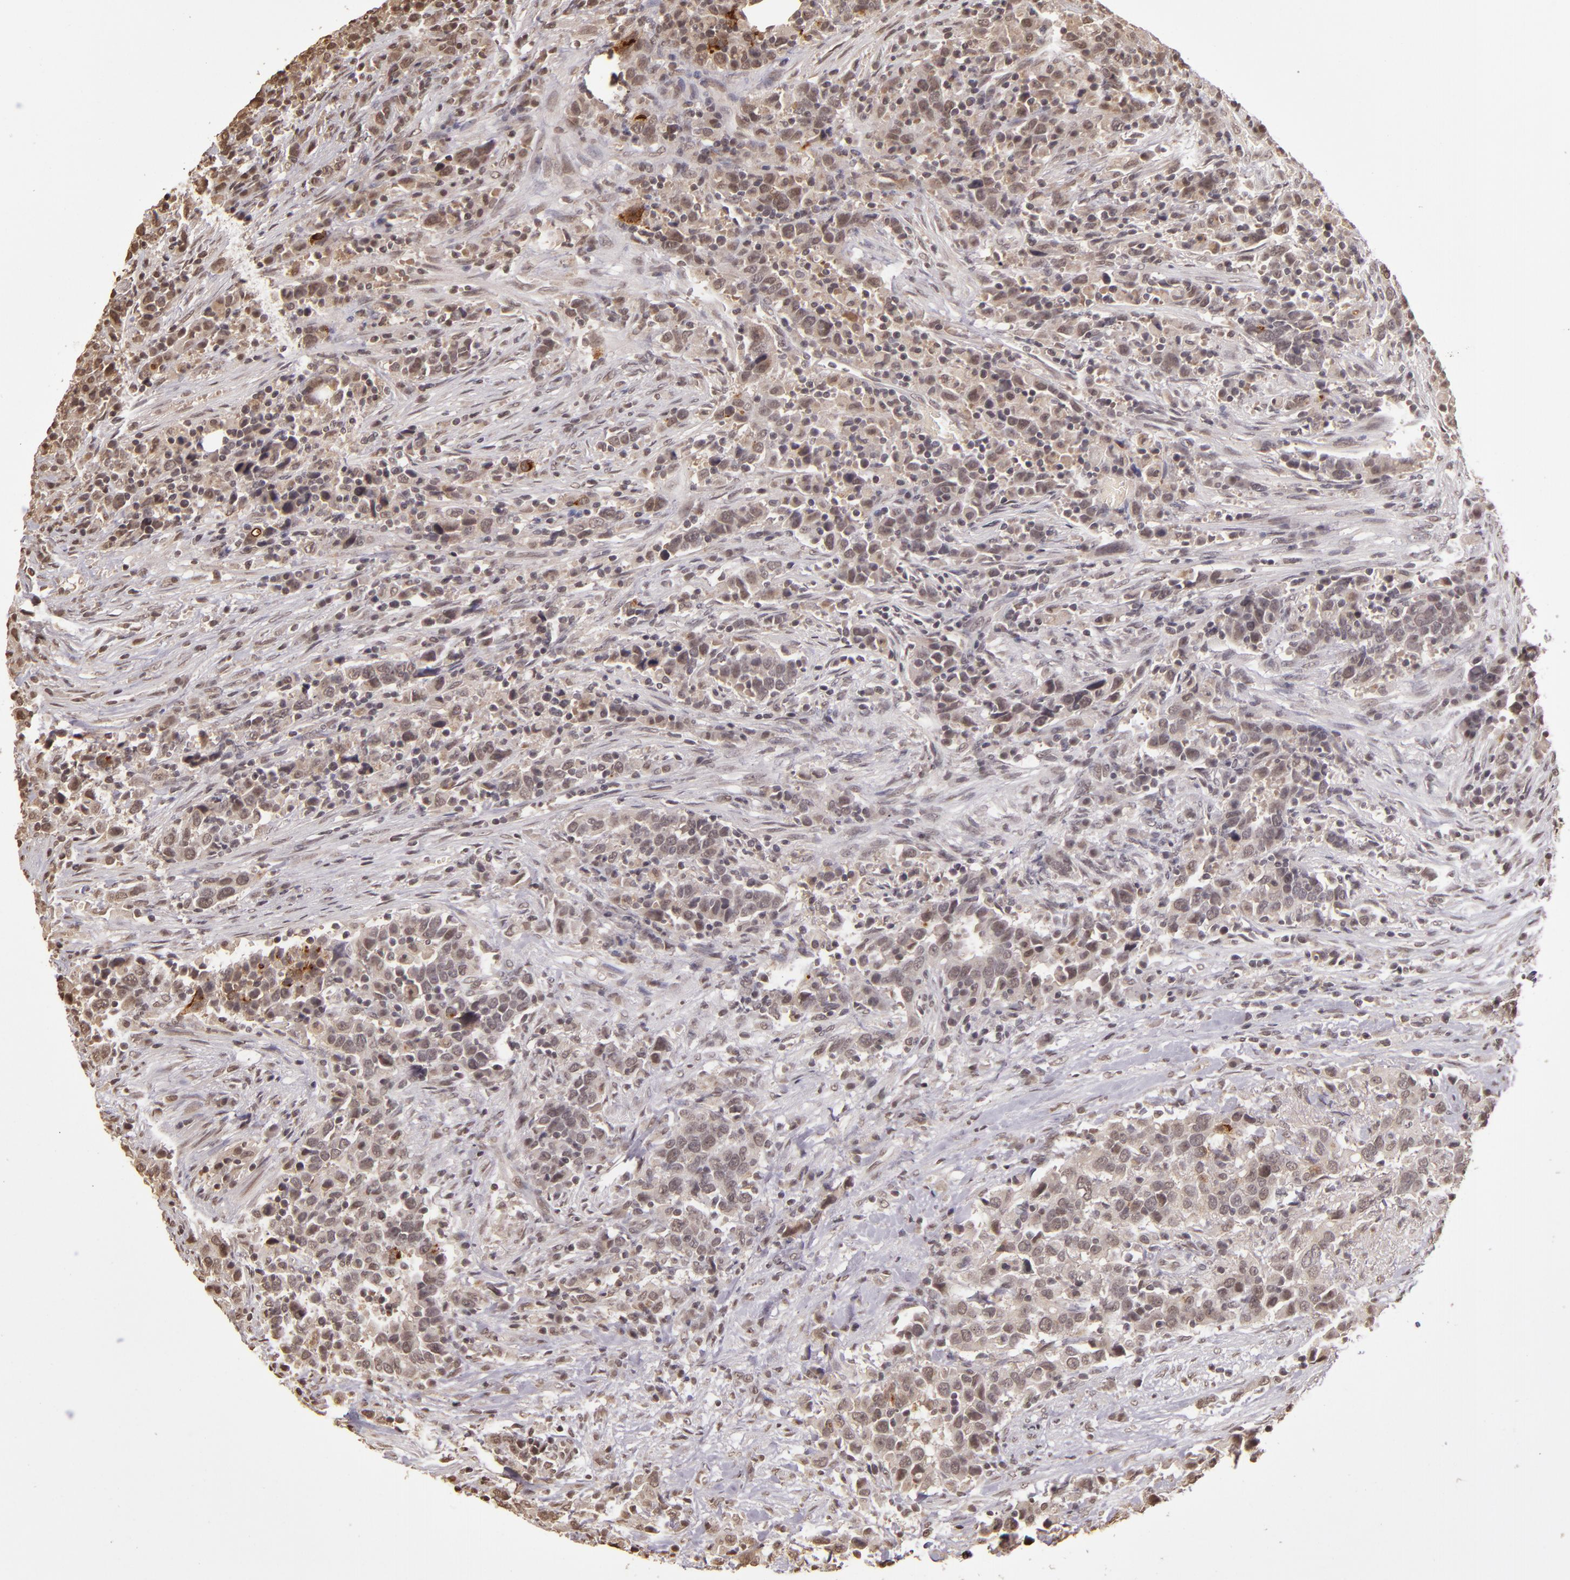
{"staining": {"intensity": "weak", "quantity": ">75%", "location": "cytoplasmic/membranous,nuclear"}, "tissue": "urothelial cancer", "cell_type": "Tumor cells", "image_type": "cancer", "snomed": [{"axis": "morphology", "description": "Urothelial carcinoma, High grade"}, {"axis": "topography", "description": "Urinary bladder"}], "caption": "Urothelial carcinoma (high-grade) stained with DAB (3,3'-diaminobenzidine) immunohistochemistry (IHC) exhibits low levels of weak cytoplasmic/membranous and nuclear staining in about >75% of tumor cells. Using DAB (3,3'-diaminobenzidine) (brown) and hematoxylin (blue) stains, captured at high magnification using brightfield microscopy.", "gene": "CUL1", "patient": {"sex": "male", "age": 61}}